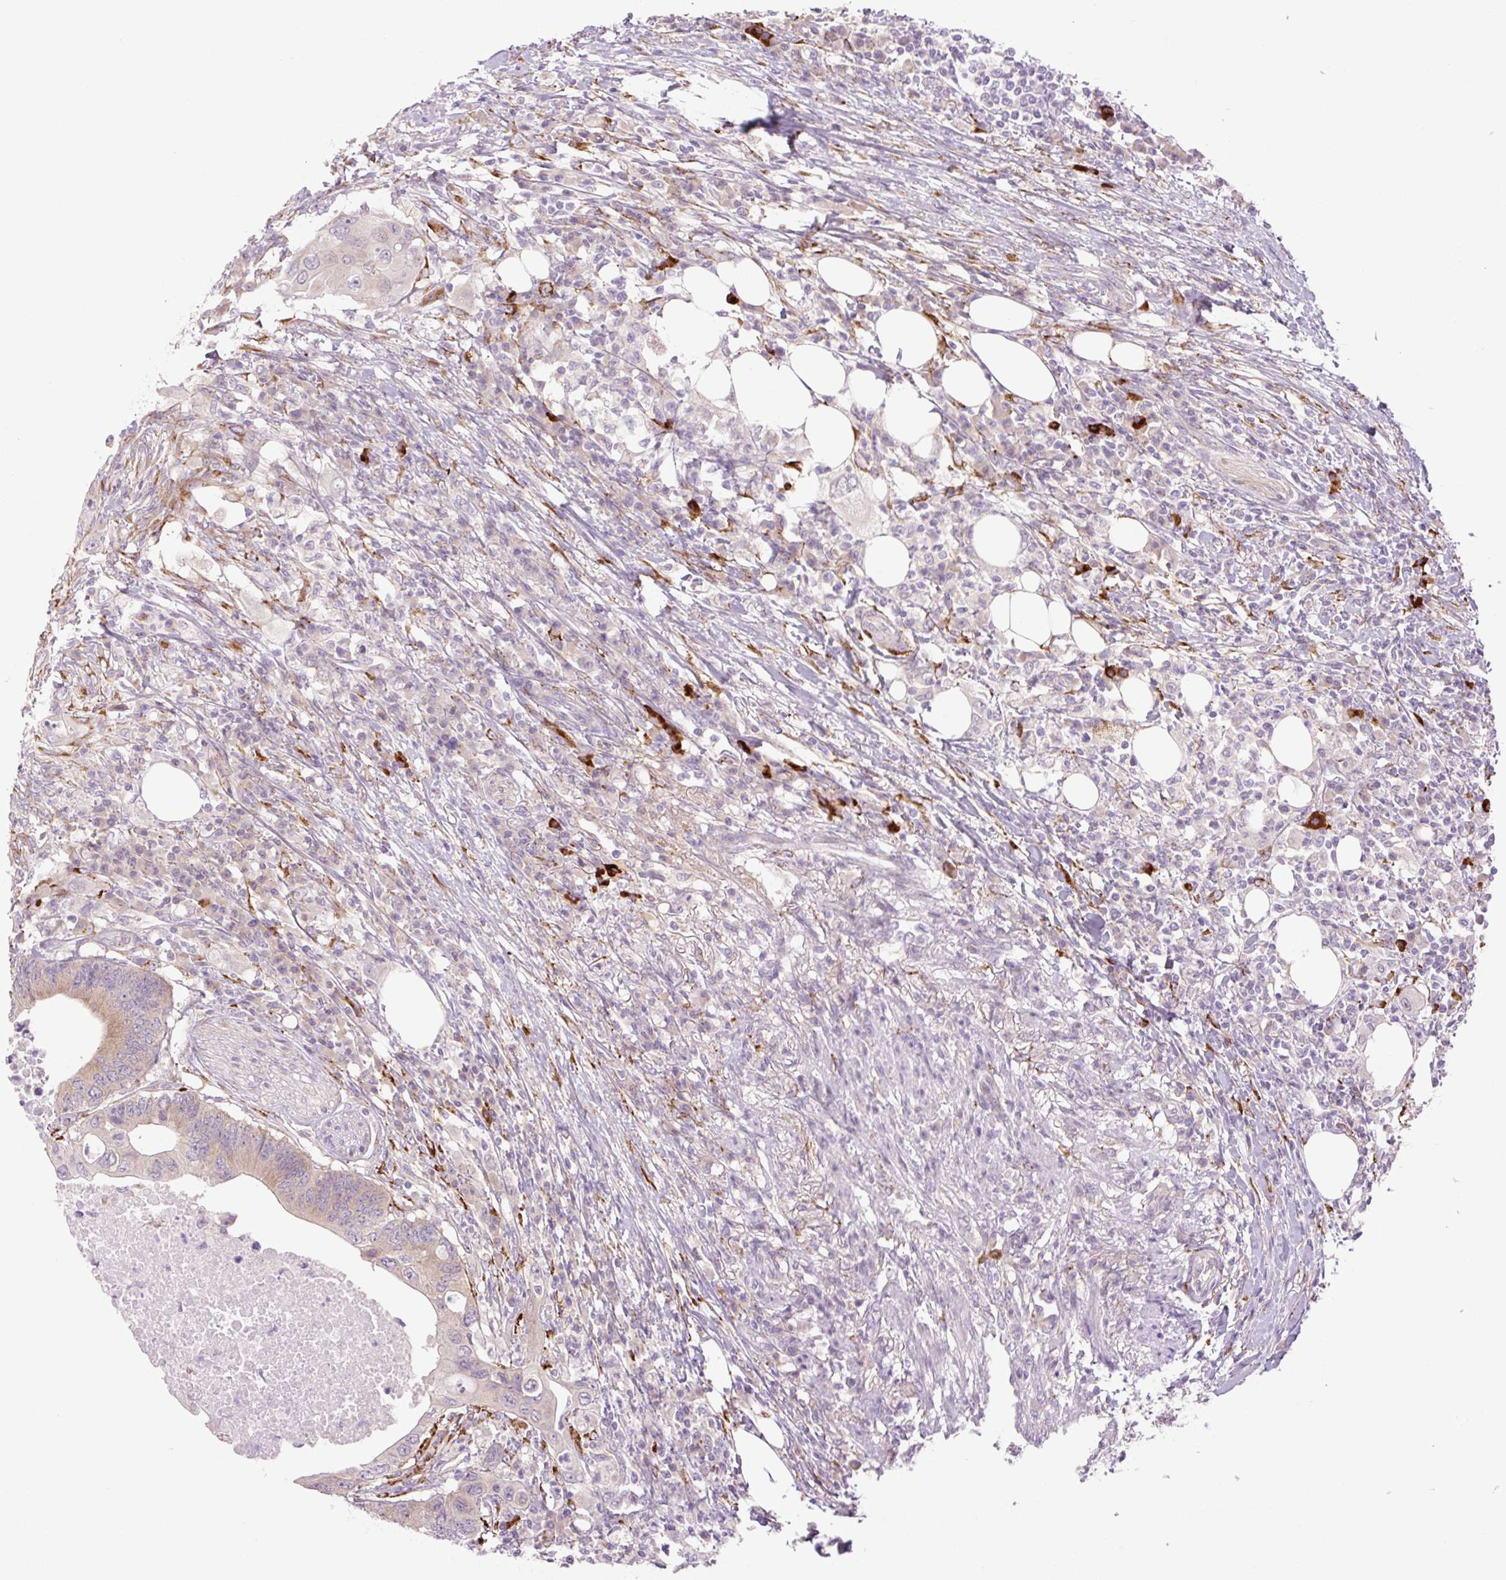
{"staining": {"intensity": "weak", "quantity": "25%-75%", "location": "cytoplasmic/membranous"}, "tissue": "colorectal cancer", "cell_type": "Tumor cells", "image_type": "cancer", "snomed": [{"axis": "morphology", "description": "Adenocarcinoma, NOS"}, {"axis": "topography", "description": "Colon"}], "caption": "Brown immunohistochemical staining in human colorectal cancer shows weak cytoplasmic/membranous staining in about 25%-75% of tumor cells.", "gene": "COL5A1", "patient": {"sex": "male", "age": 71}}